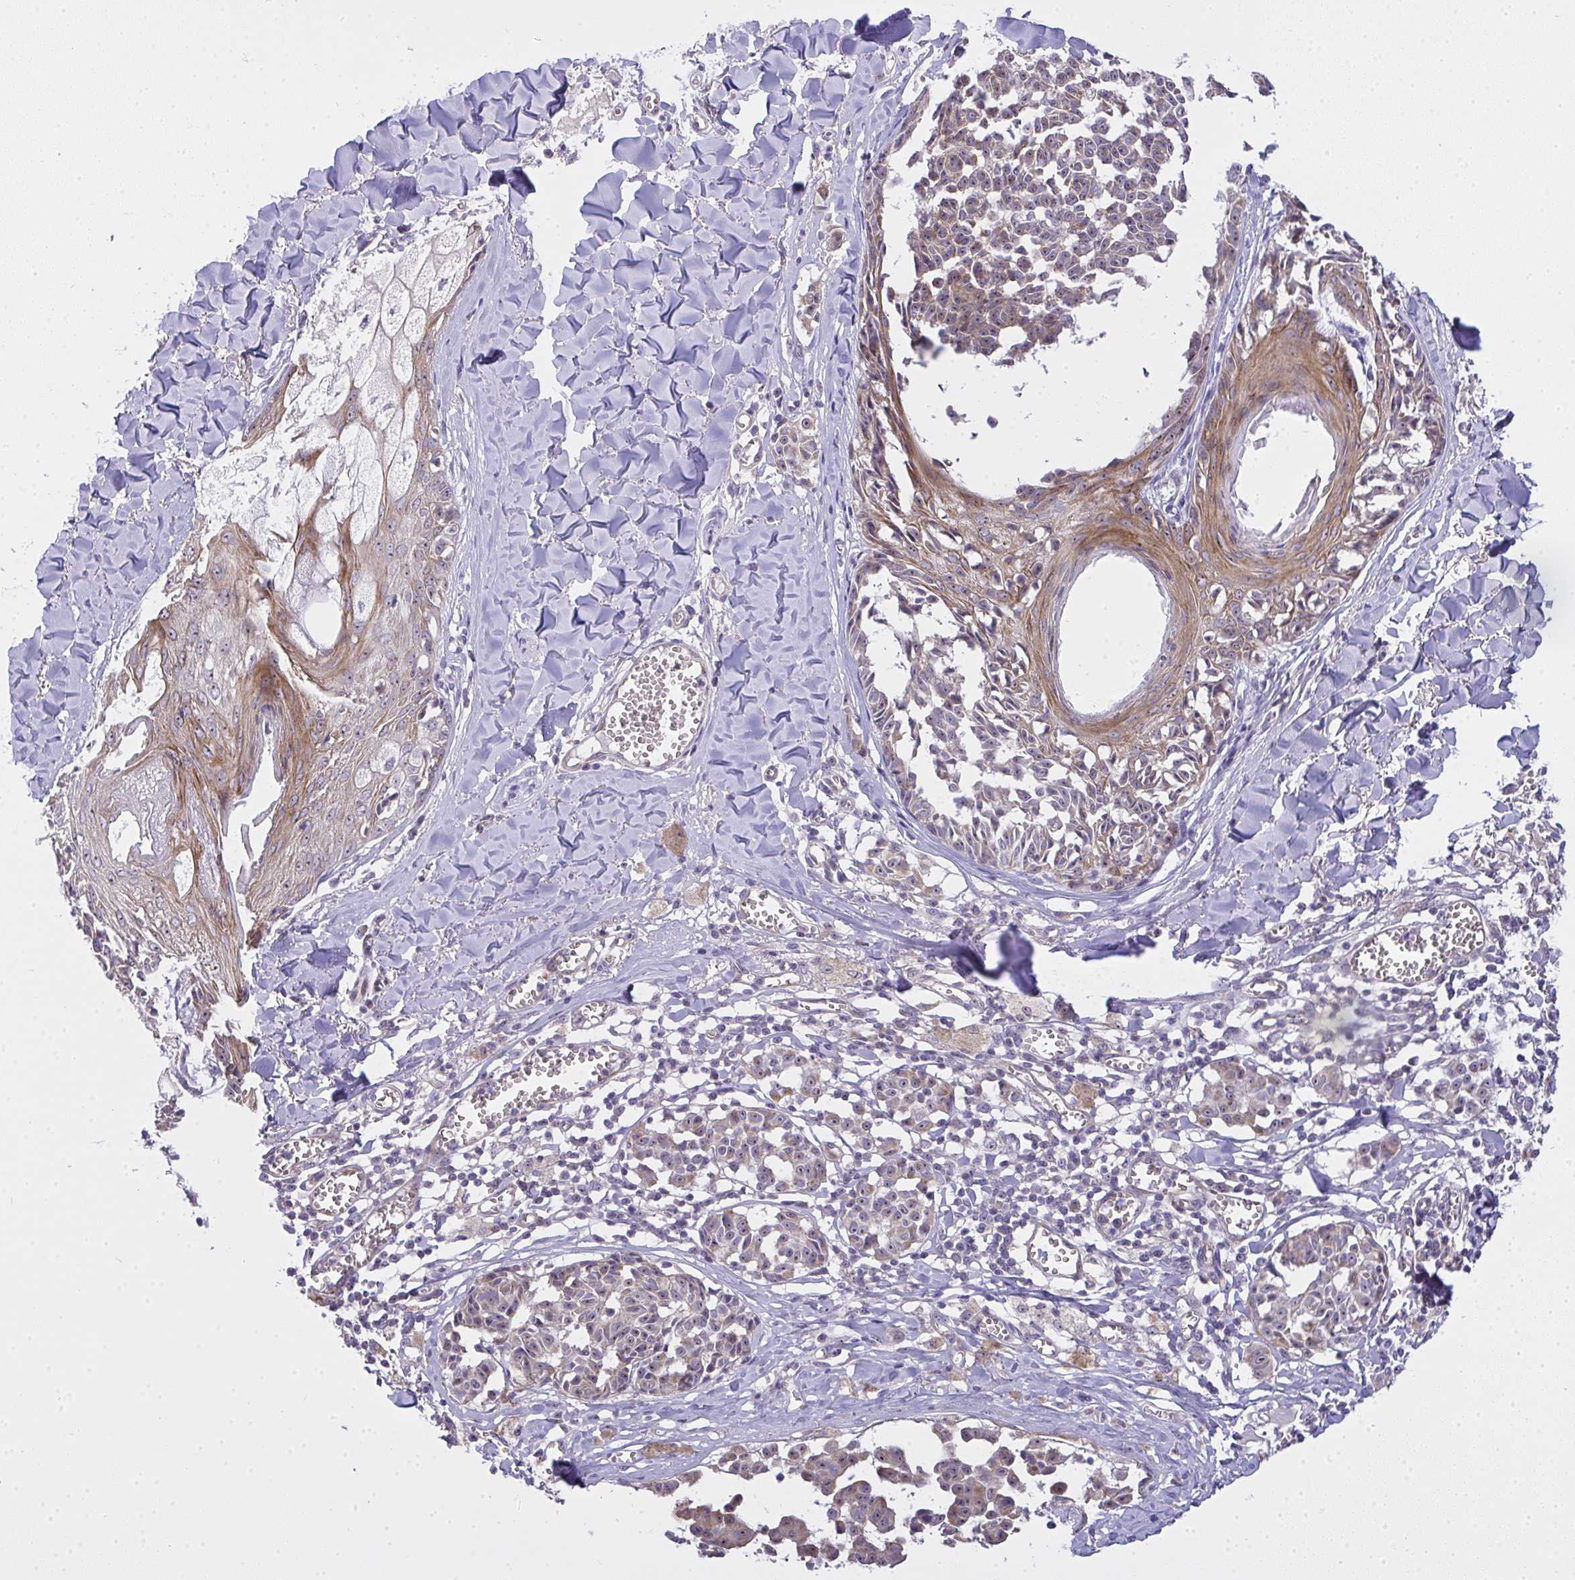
{"staining": {"intensity": "negative", "quantity": "none", "location": "none"}, "tissue": "melanoma", "cell_type": "Tumor cells", "image_type": "cancer", "snomed": [{"axis": "morphology", "description": "Malignant melanoma, NOS"}, {"axis": "topography", "description": "Skin"}], "caption": "DAB immunohistochemical staining of melanoma reveals no significant expression in tumor cells.", "gene": "NT5C1A", "patient": {"sex": "female", "age": 43}}